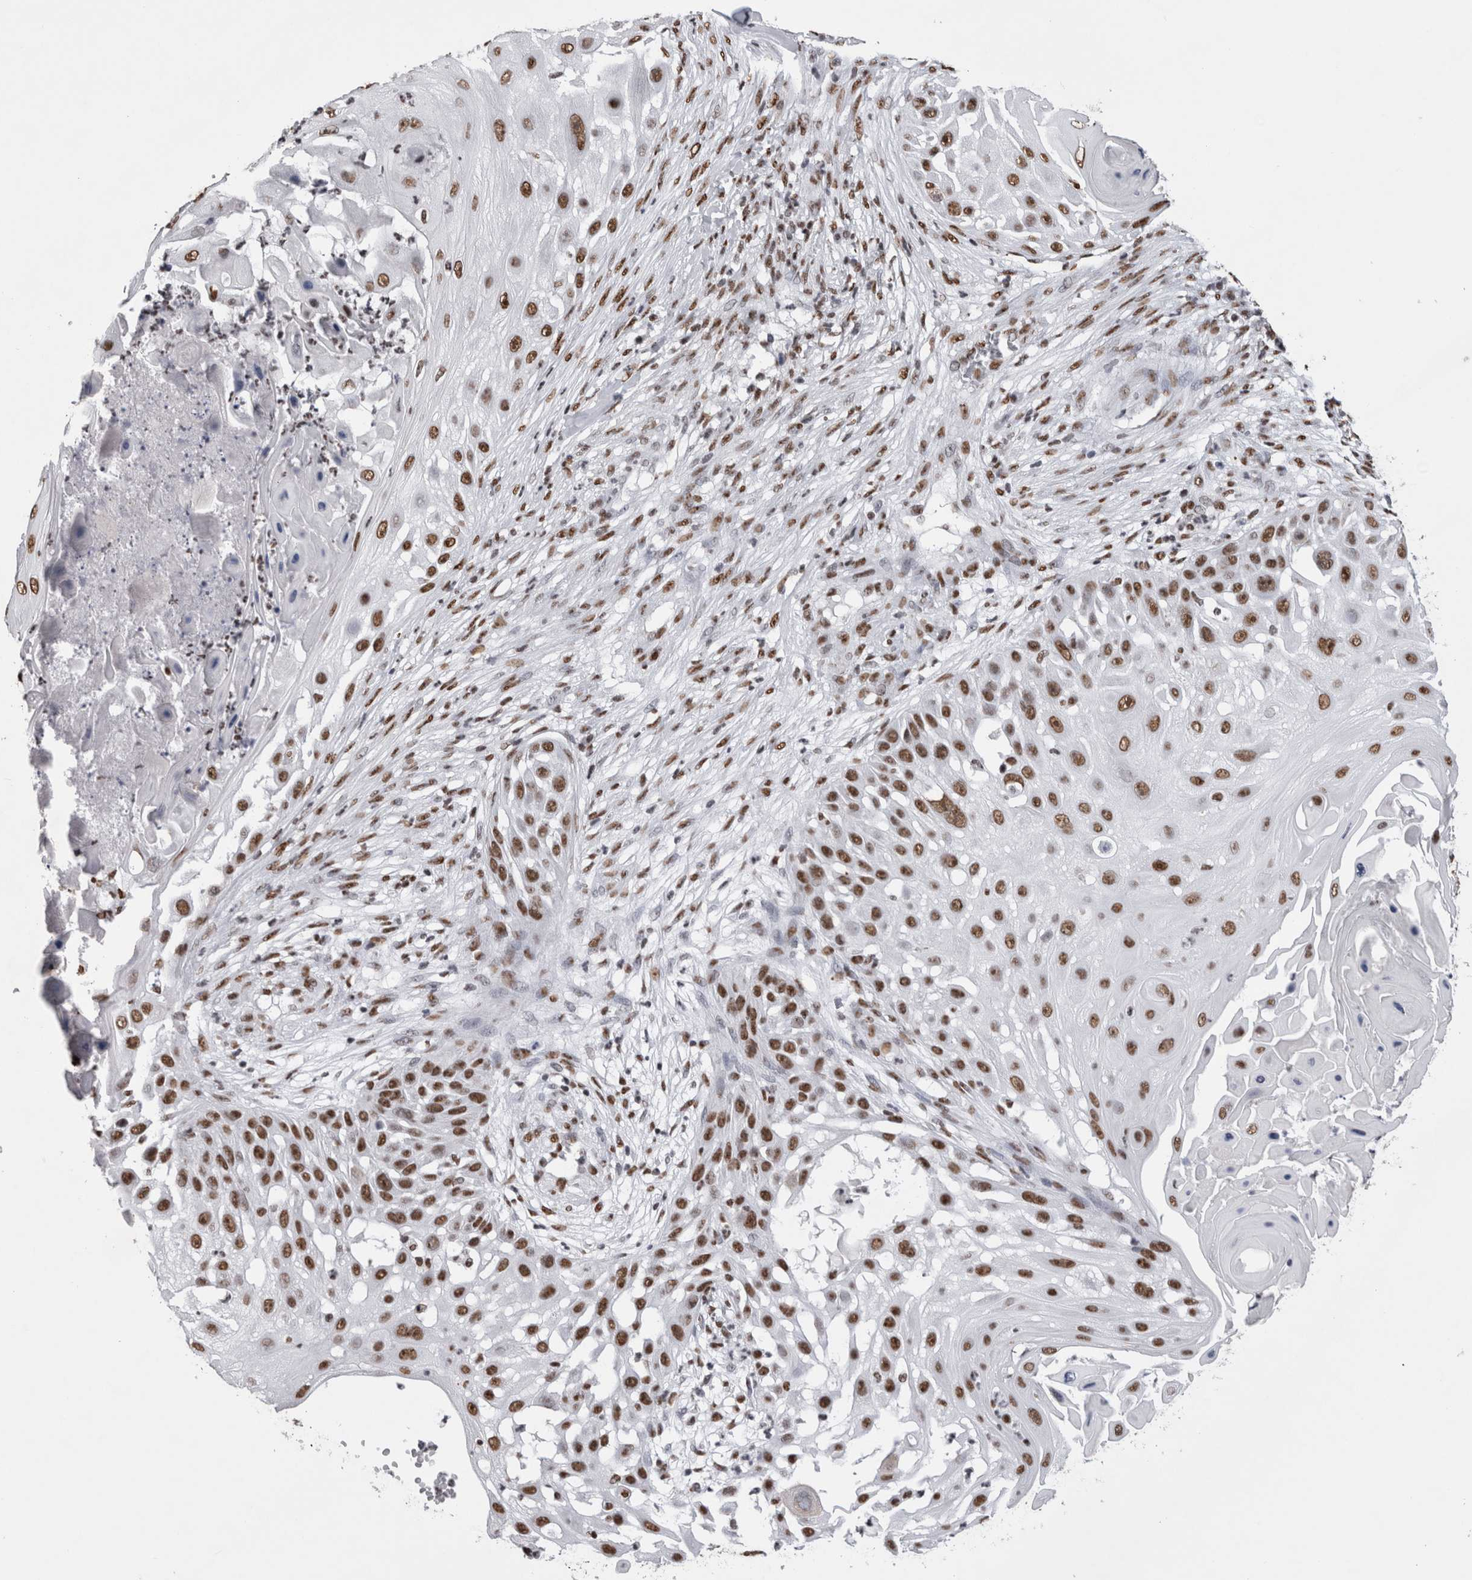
{"staining": {"intensity": "strong", "quantity": ">75%", "location": "nuclear"}, "tissue": "skin cancer", "cell_type": "Tumor cells", "image_type": "cancer", "snomed": [{"axis": "morphology", "description": "Squamous cell carcinoma, NOS"}, {"axis": "topography", "description": "Skin"}], "caption": "Immunohistochemistry staining of skin cancer (squamous cell carcinoma), which exhibits high levels of strong nuclear positivity in about >75% of tumor cells indicating strong nuclear protein expression. The staining was performed using DAB (3,3'-diaminobenzidine) (brown) for protein detection and nuclei were counterstained in hematoxylin (blue).", "gene": "ALPK3", "patient": {"sex": "female", "age": 44}}